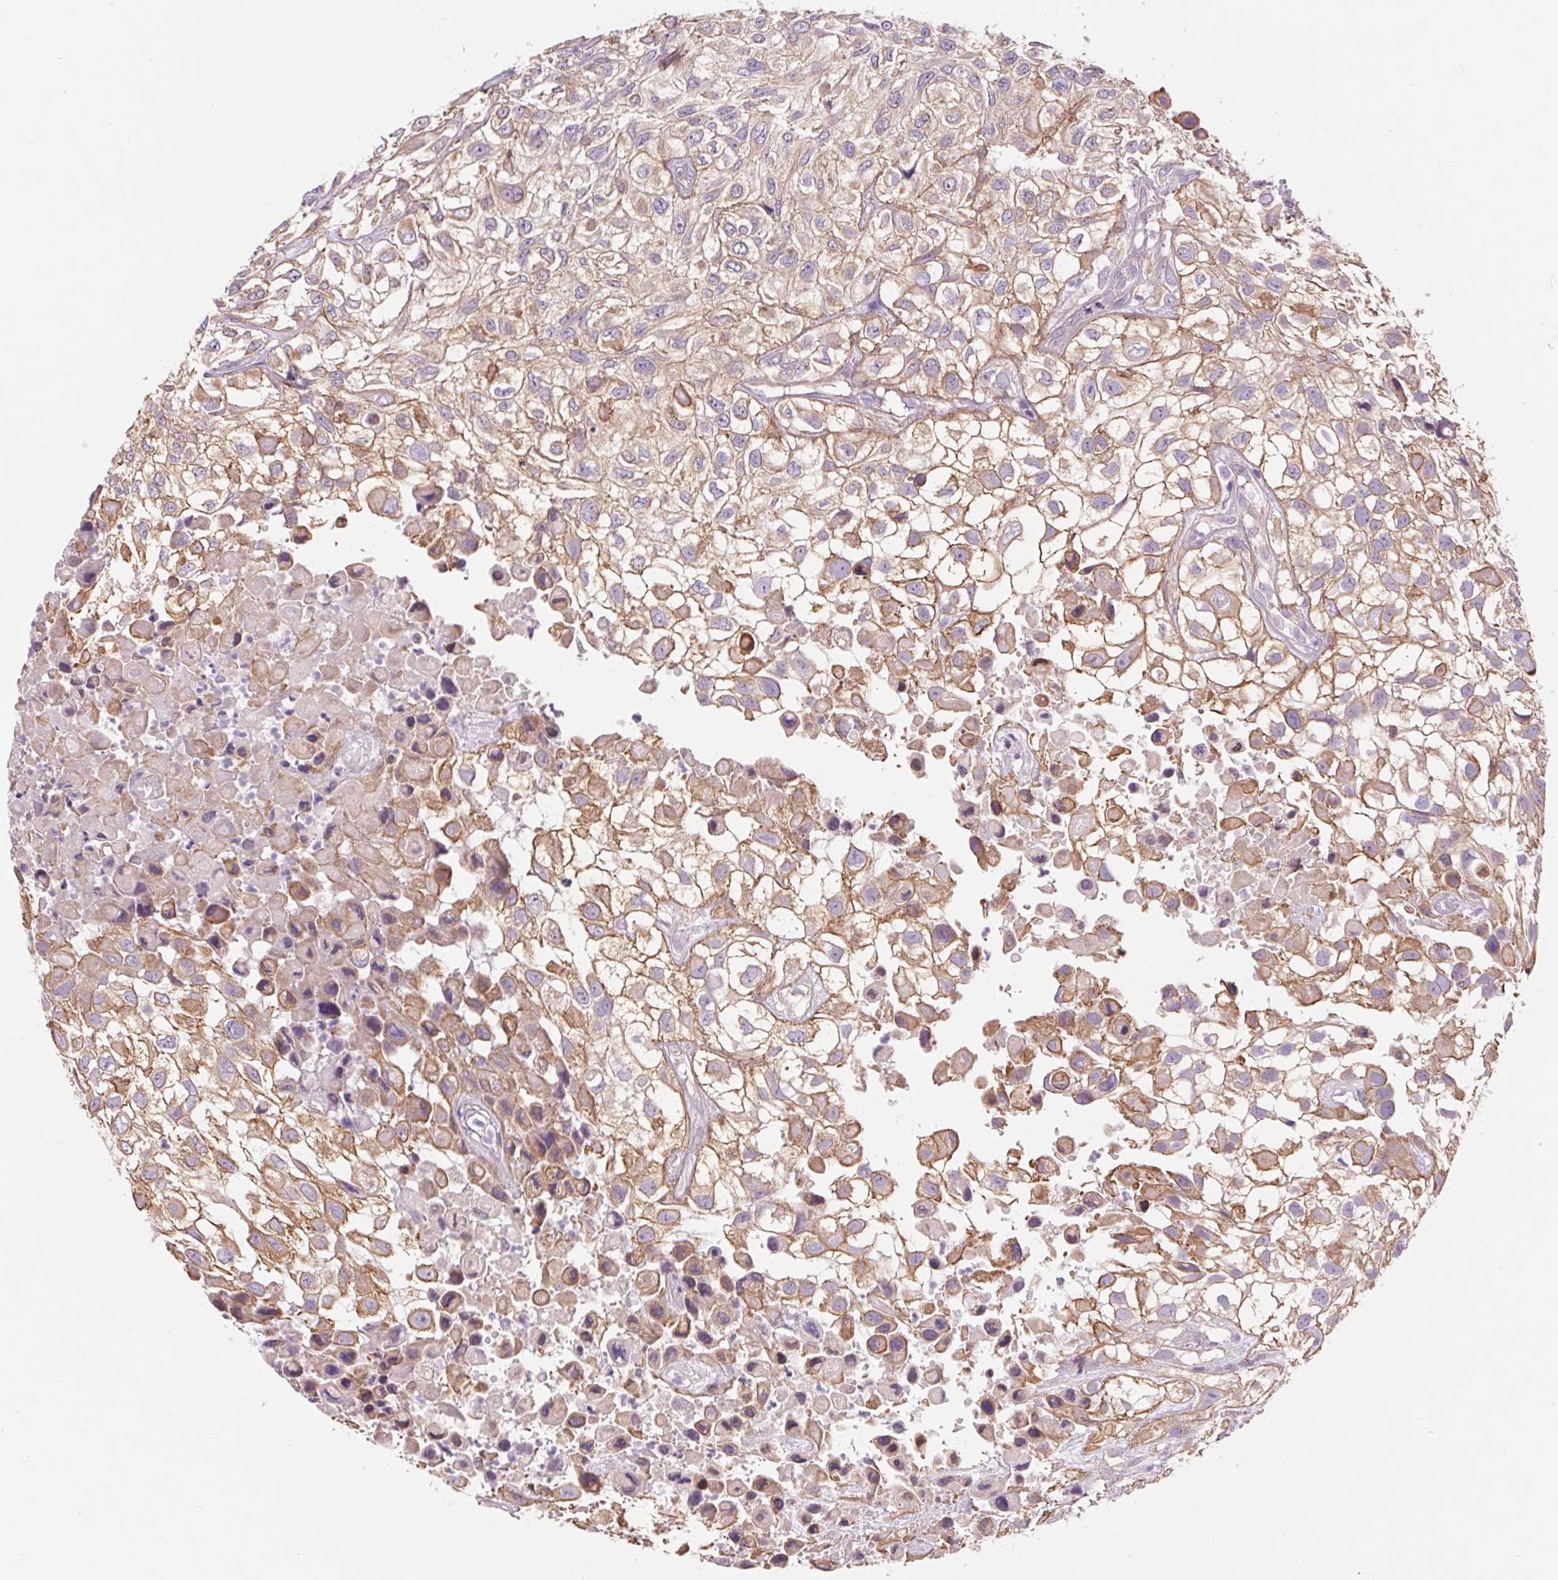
{"staining": {"intensity": "moderate", "quantity": "25%-75%", "location": "cytoplasmic/membranous"}, "tissue": "urothelial cancer", "cell_type": "Tumor cells", "image_type": "cancer", "snomed": [{"axis": "morphology", "description": "Urothelial carcinoma, High grade"}, {"axis": "topography", "description": "Urinary bladder"}], "caption": "High-power microscopy captured an IHC micrograph of urothelial cancer, revealing moderate cytoplasmic/membranous positivity in about 25%-75% of tumor cells. The staining is performed using DAB (3,3'-diaminobenzidine) brown chromogen to label protein expression. The nuclei are counter-stained blue using hematoxylin.", "gene": "TM6SF1", "patient": {"sex": "male", "age": 56}}